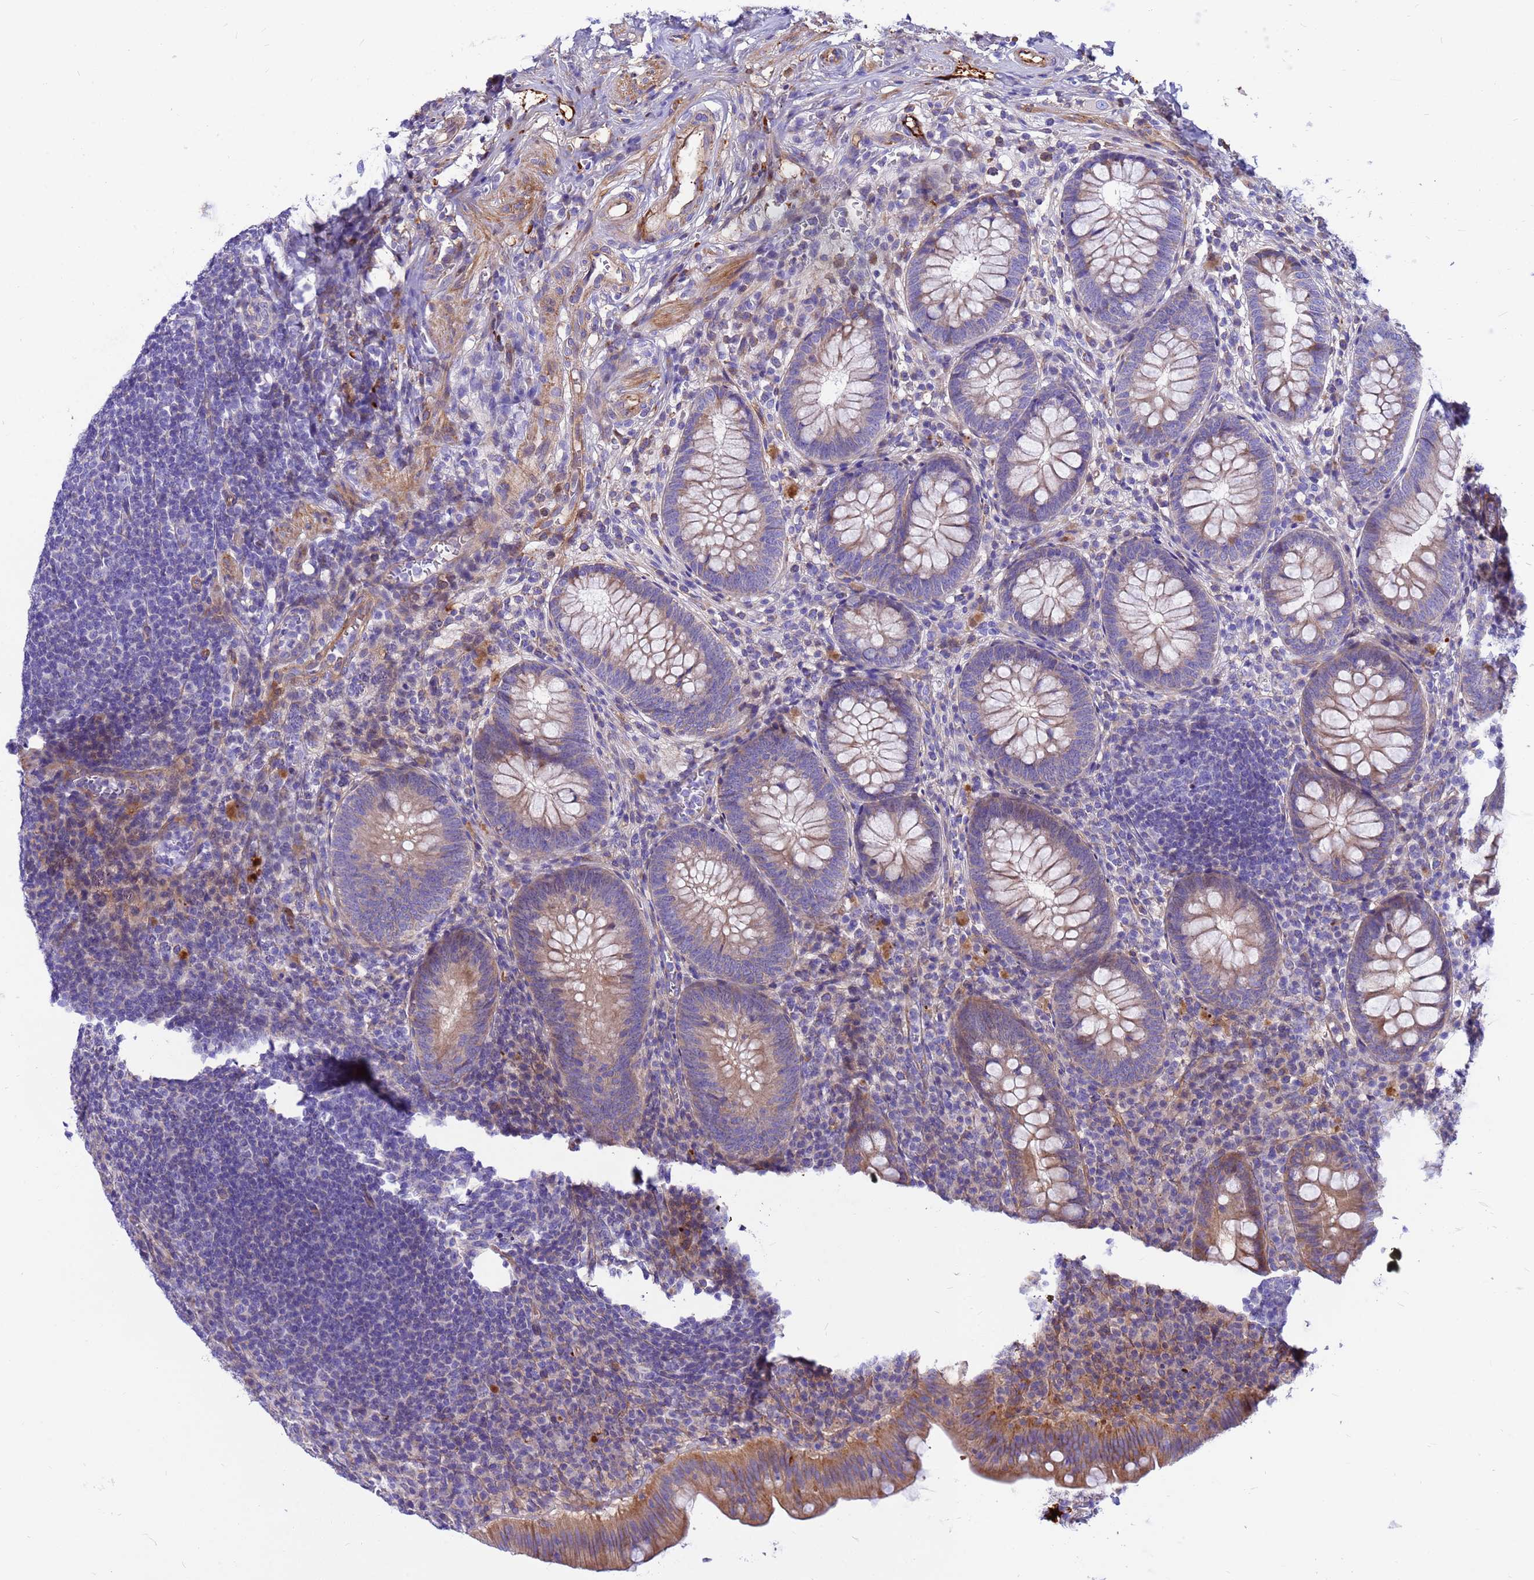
{"staining": {"intensity": "moderate", "quantity": "<25%", "location": "cytoplasmic/membranous"}, "tissue": "appendix", "cell_type": "Glandular cells", "image_type": "normal", "snomed": [{"axis": "morphology", "description": "Normal tissue, NOS"}, {"axis": "topography", "description": "Appendix"}], "caption": "Protein staining by immunohistochemistry demonstrates moderate cytoplasmic/membranous staining in approximately <25% of glandular cells in benign appendix.", "gene": "CRHBP", "patient": {"sex": "male", "age": 56}}